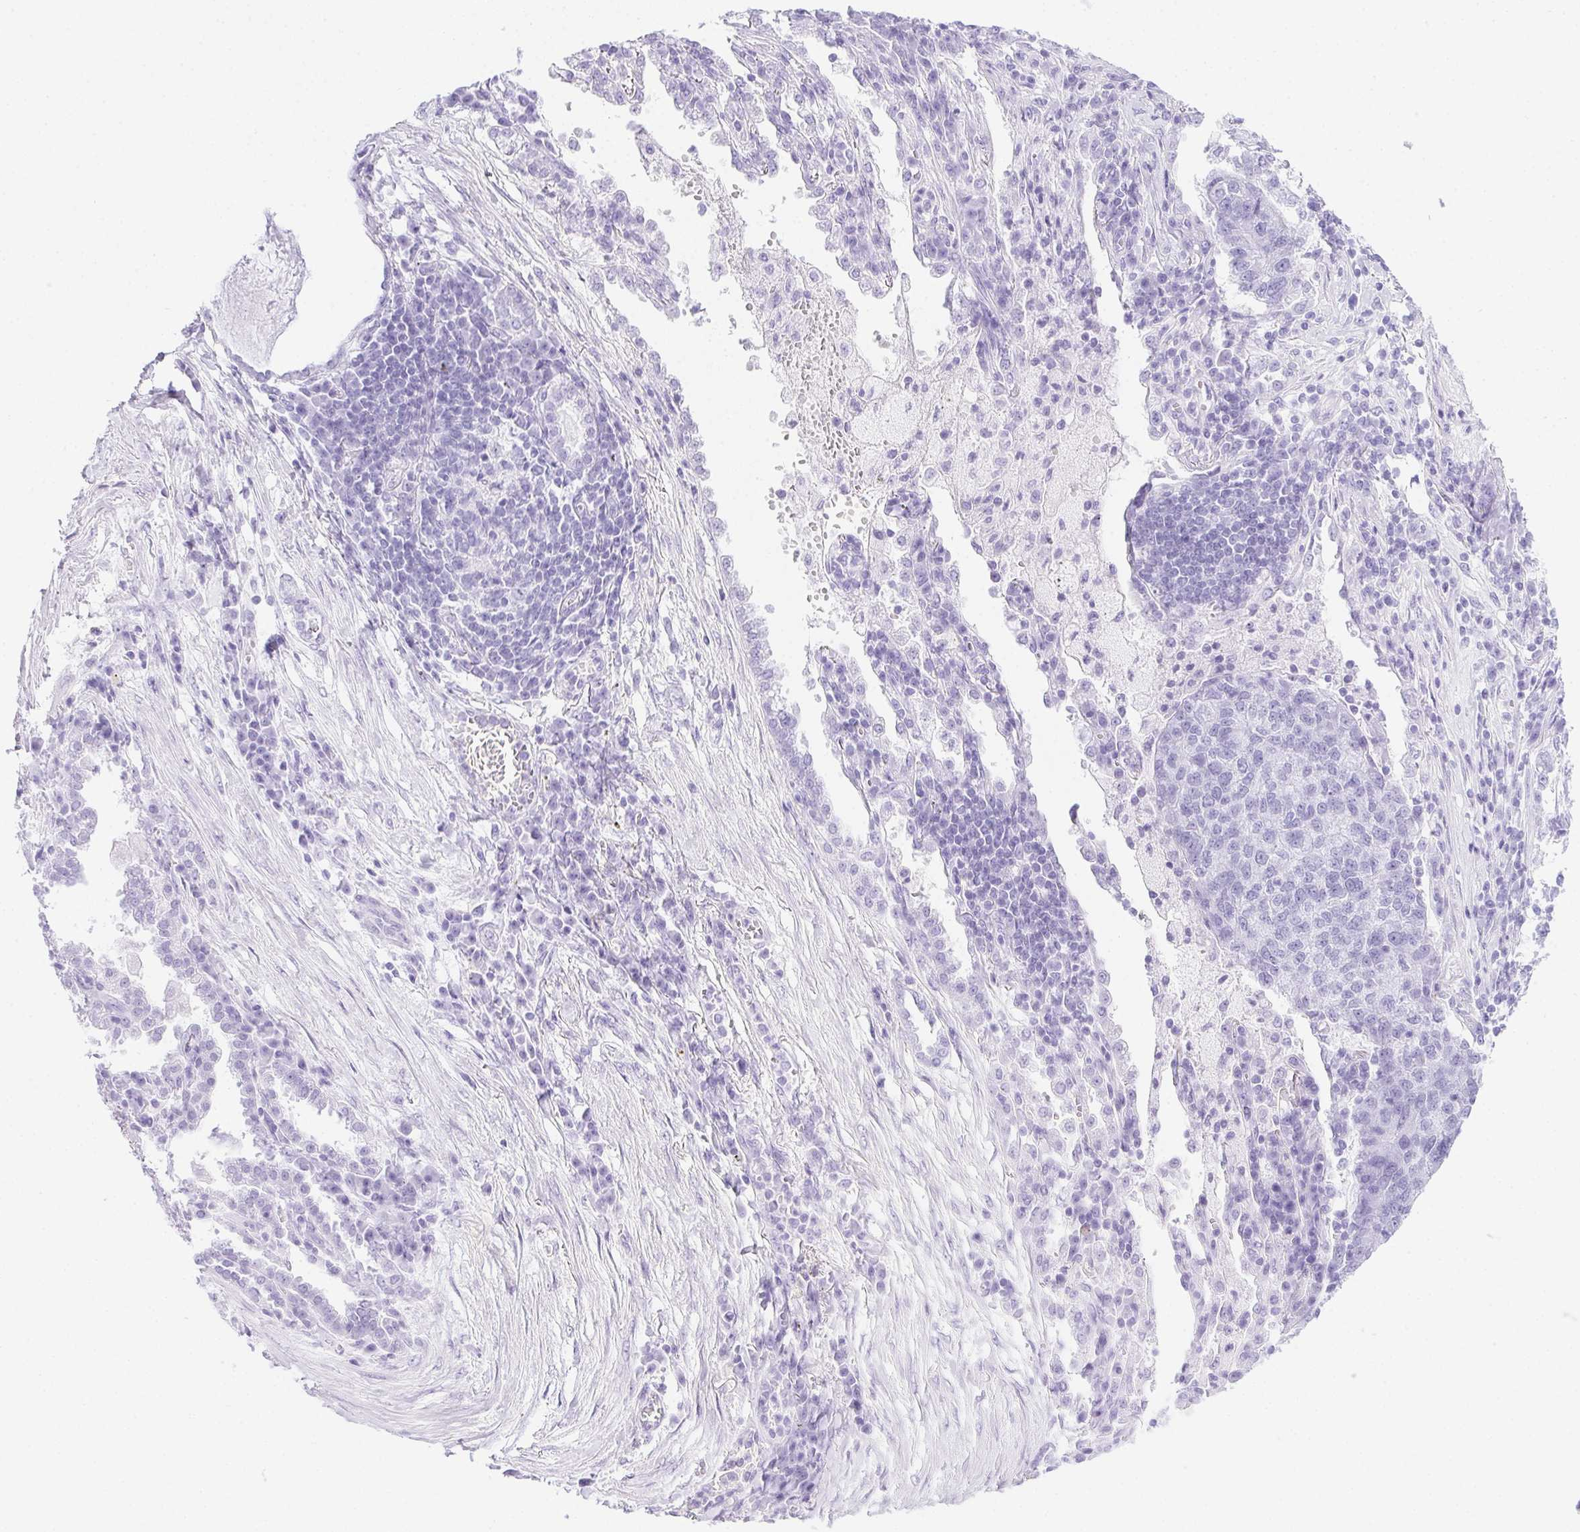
{"staining": {"intensity": "negative", "quantity": "none", "location": "none"}, "tissue": "lung cancer", "cell_type": "Tumor cells", "image_type": "cancer", "snomed": [{"axis": "morphology", "description": "Adenocarcinoma, NOS"}, {"axis": "topography", "description": "Lung"}], "caption": "IHC photomicrograph of neoplastic tissue: lung adenocarcinoma stained with DAB shows no significant protein expression in tumor cells.", "gene": "SPACA5B", "patient": {"sex": "male", "age": 57}}